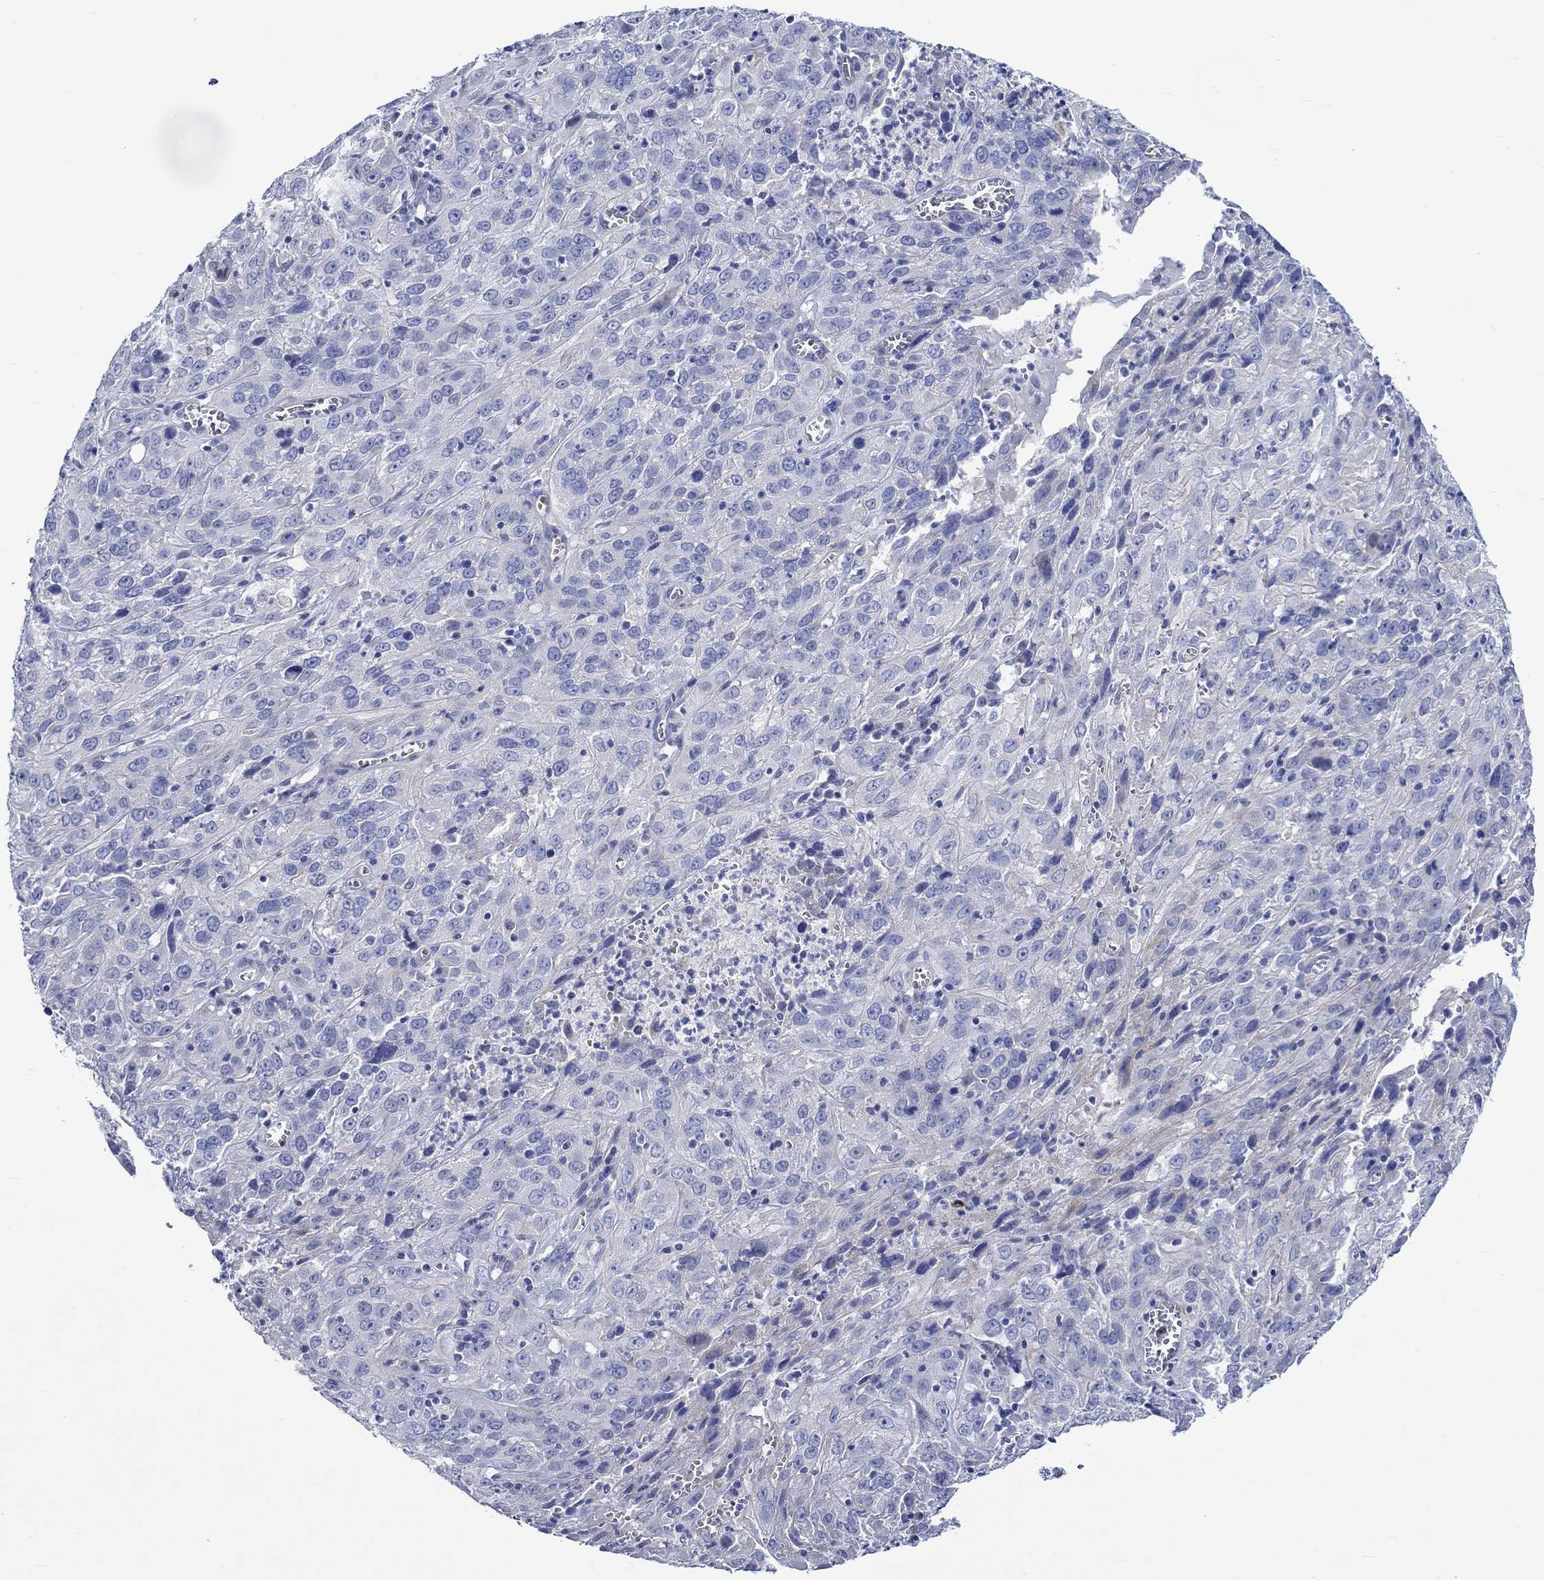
{"staining": {"intensity": "negative", "quantity": "none", "location": "none"}, "tissue": "cervical cancer", "cell_type": "Tumor cells", "image_type": "cancer", "snomed": [{"axis": "morphology", "description": "Squamous cell carcinoma, NOS"}, {"axis": "topography", "description": "Cervix"}], "caption": "Human cervical cancer (squamous cell carcinoma) stained for a protein using IHC demonstrates no positivity in tumor cells.", "gene": "NRIP3", "patient": {"sex": "female", "age": 32}}